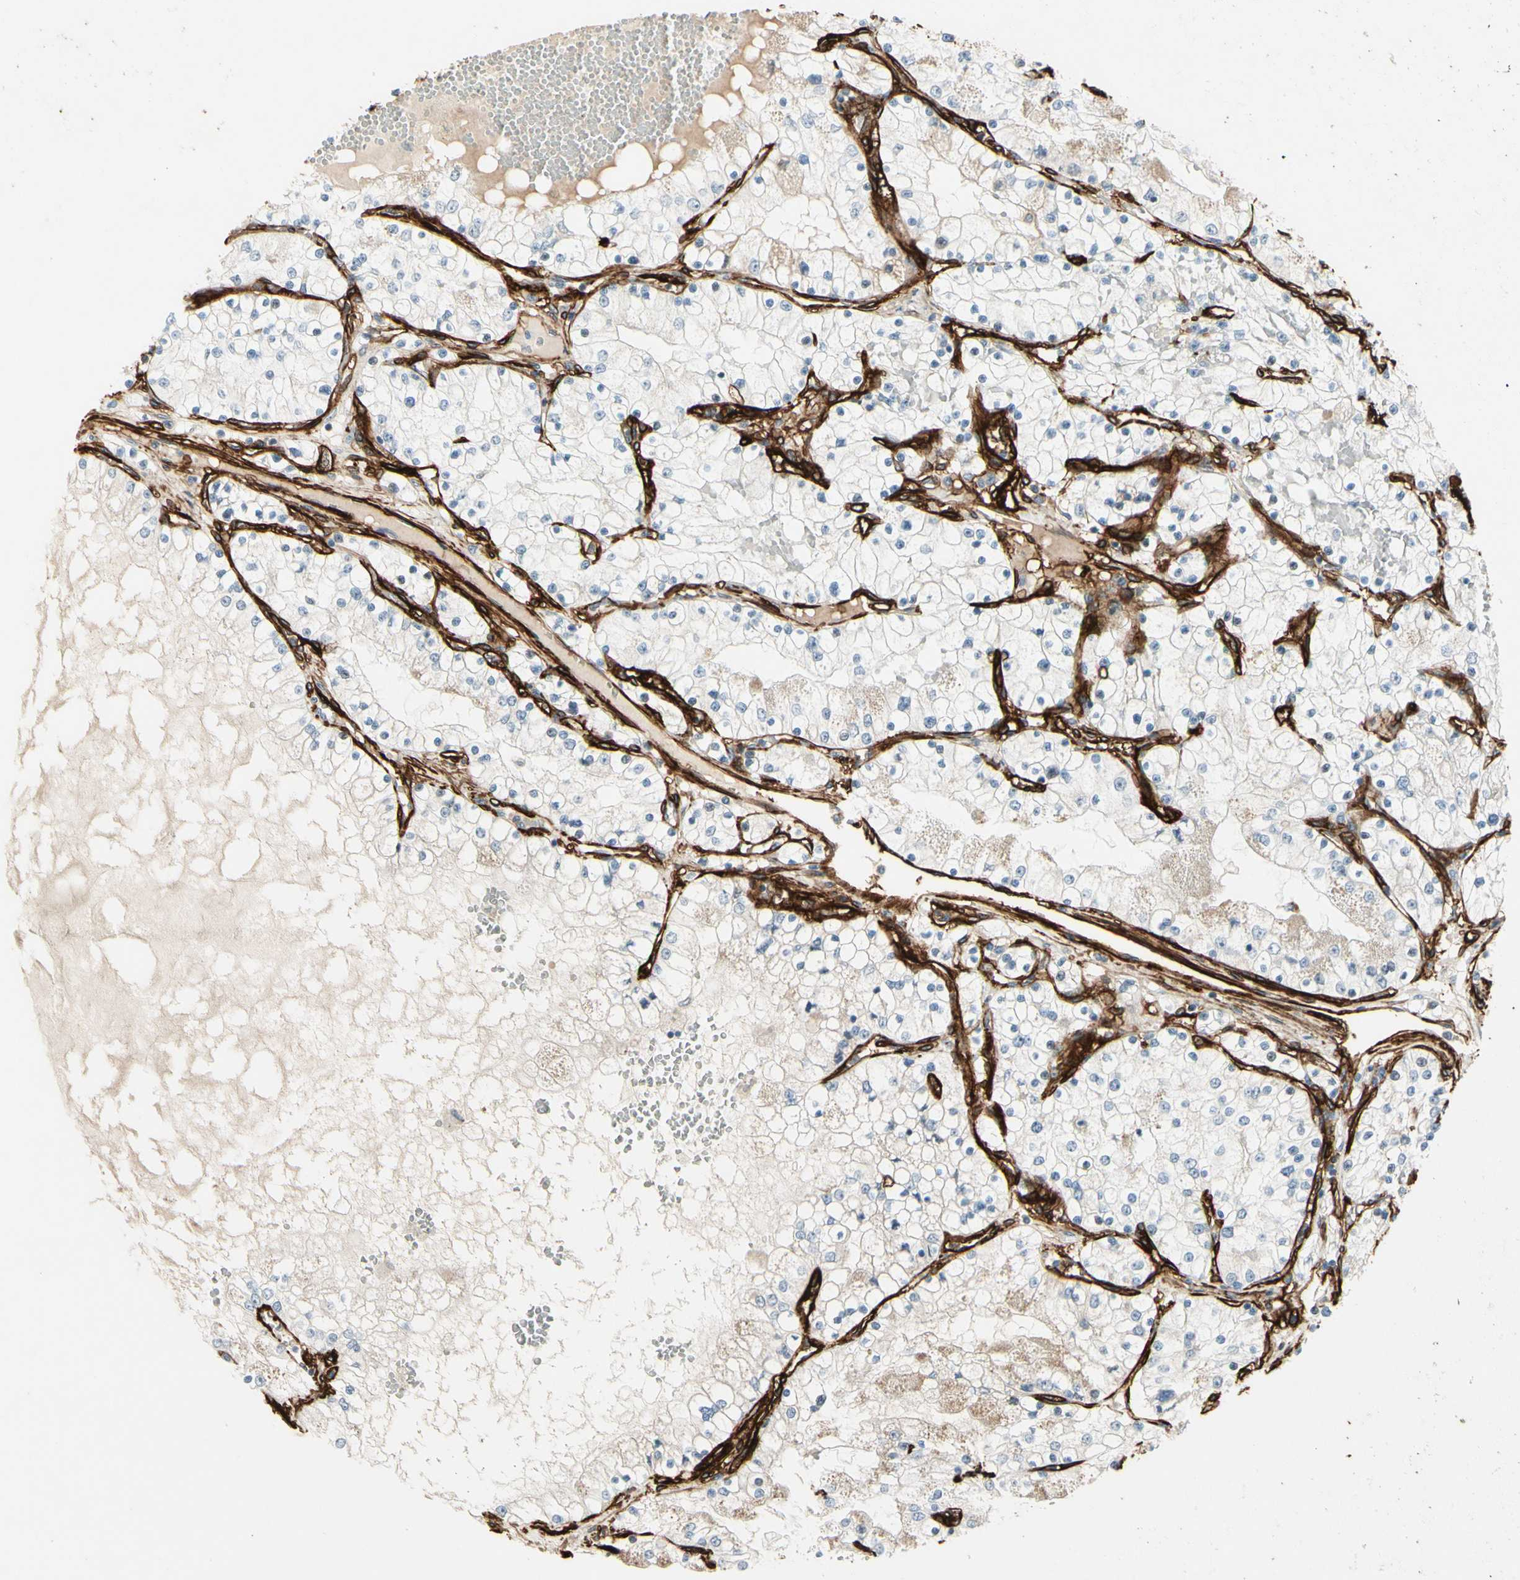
{"staining": {"intensity": "negative", "quantity": "none", "location": "none"}, "tissue": "renal cancer", "cell_type": "Tumor cells", "image_type": "cancer", "snomed": [{"axis": "morphology", "description": "Adenocarcinoma, NOS"}, {"axis": "topography", "description": "Kidney"}], "caption": "This micrograph is of renal cancer (adenocarcinoma) stained with immunohistochemistry (IHC) to label a protein in brown with the nuclei are counter-stained blue. There is no expression in tumor cells. (DAB immunohistochemistry, high magnification).", "gene": "MCAM", "patient": {"sex": "male", "age": 68}}